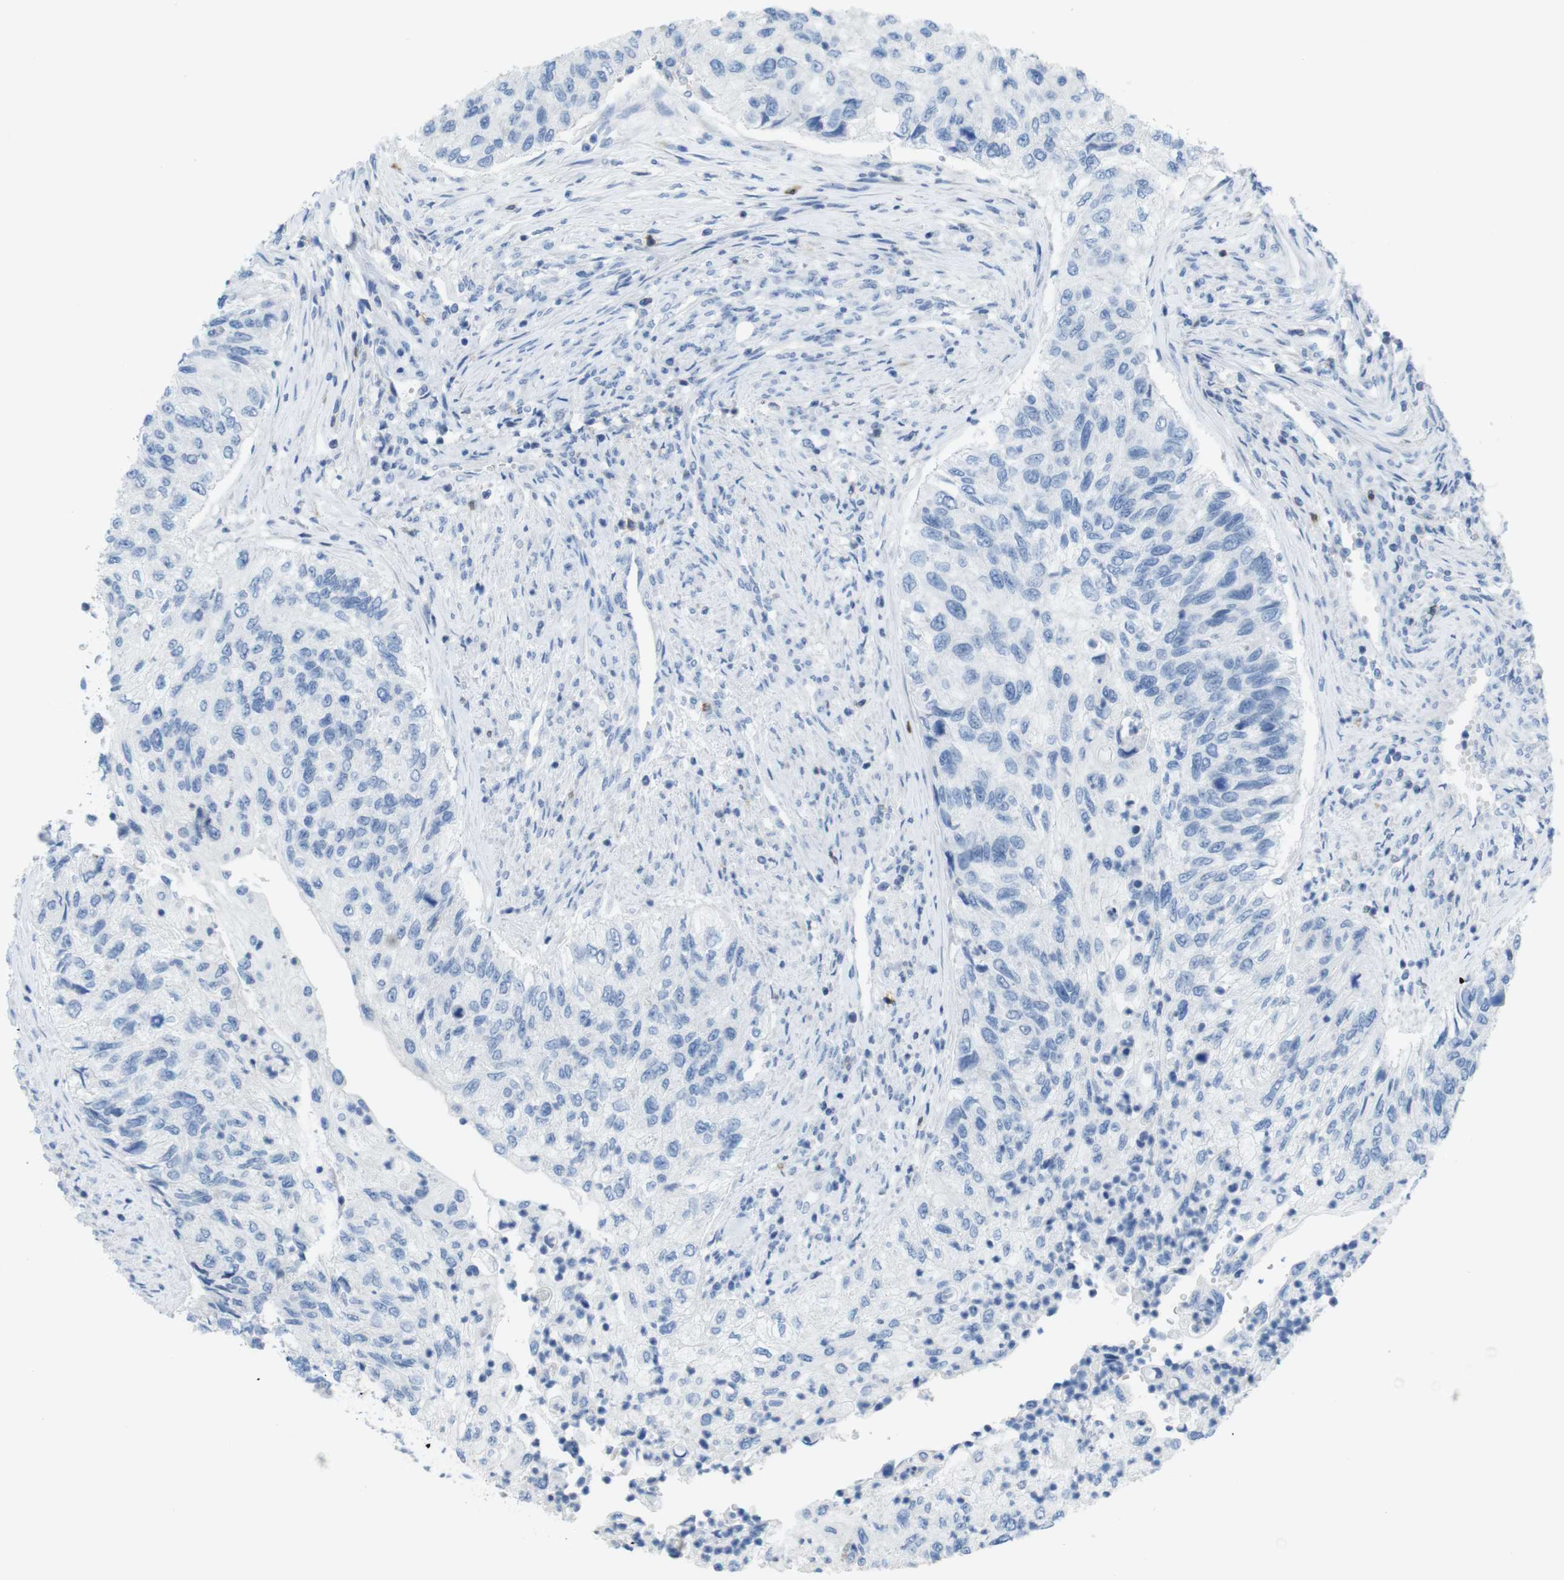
{"staining": {"intensity": "negative", "quantity": "none", "location": "none"}, "tissue": "urothelial cancer", "cell_type": "Tumor cells", "image_type": "cancer", "snomed": [{"axis": "morphology", "description": "Urothelial carcinoma, High grade"}, {"axis": "topography", "description": "Urinary bladder"}], "caption": "Immunohistochemistry (IHC) of urothelial cancer demonstrates no staining in tumor cells.", "gene": "CD5", "patient": {"sex": "female", "age": 60}}